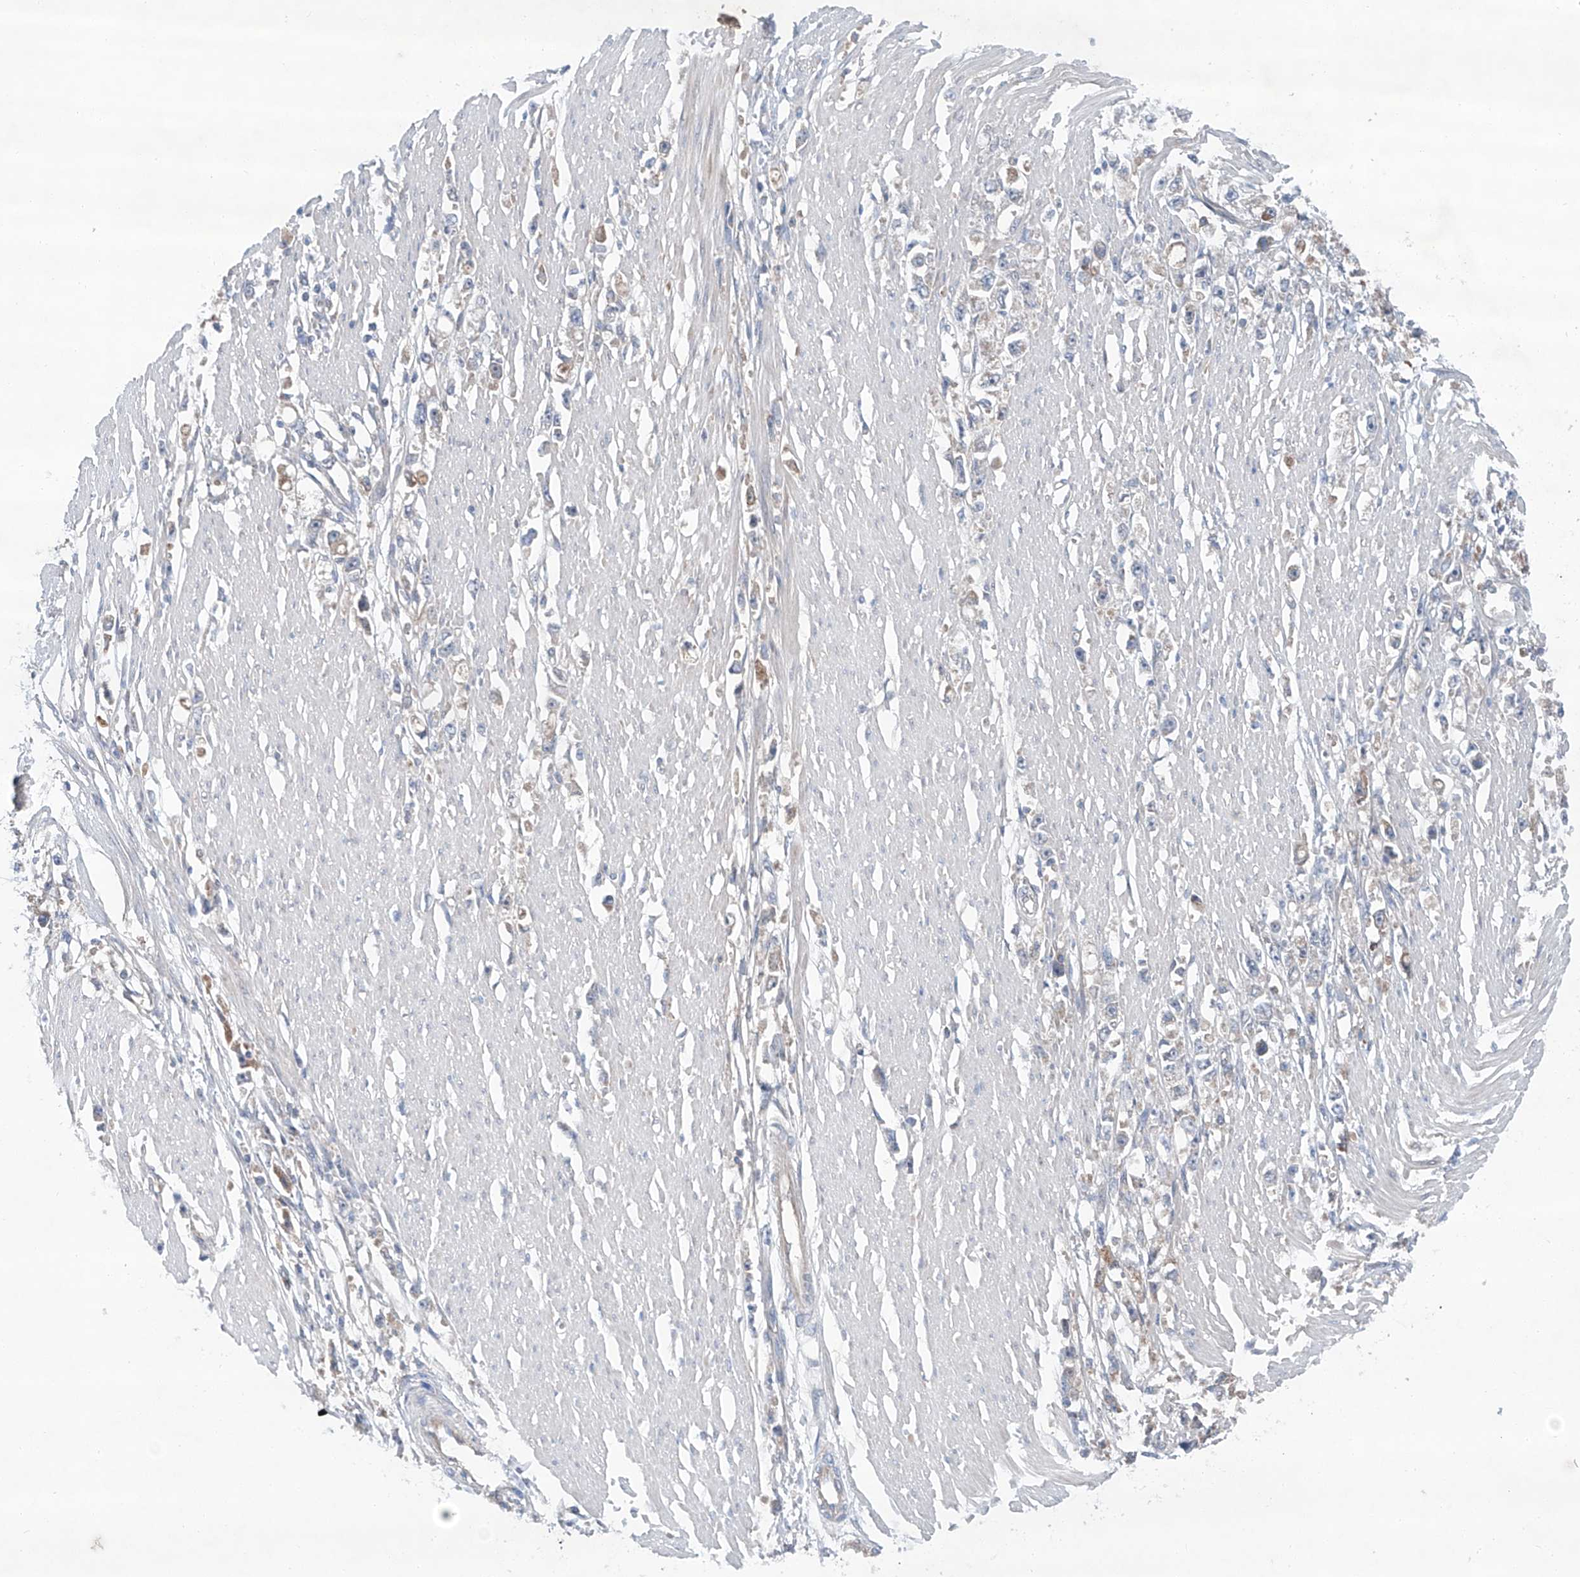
{"staining": {"intensity": "negative", "quantity": "none", "location": "none"}, "tissue": "stomach cancer", "cell_type": "Tumor cells", "image_type": "cancer", "snomed": [{"axis": "morphology", "description": "Adenocarcinoma, NOS"}, {"axis": "topography", "description": "Stomach"}], "caption": "Immunohistochemistry (IHC) image of neoplastic tissue: human stomach adenocarcinoma stained with DAB demonstrates no significant protein positivity in tumor cells.", "gene": "SIX4", "patient": {"sex": "female", "age": 59}}